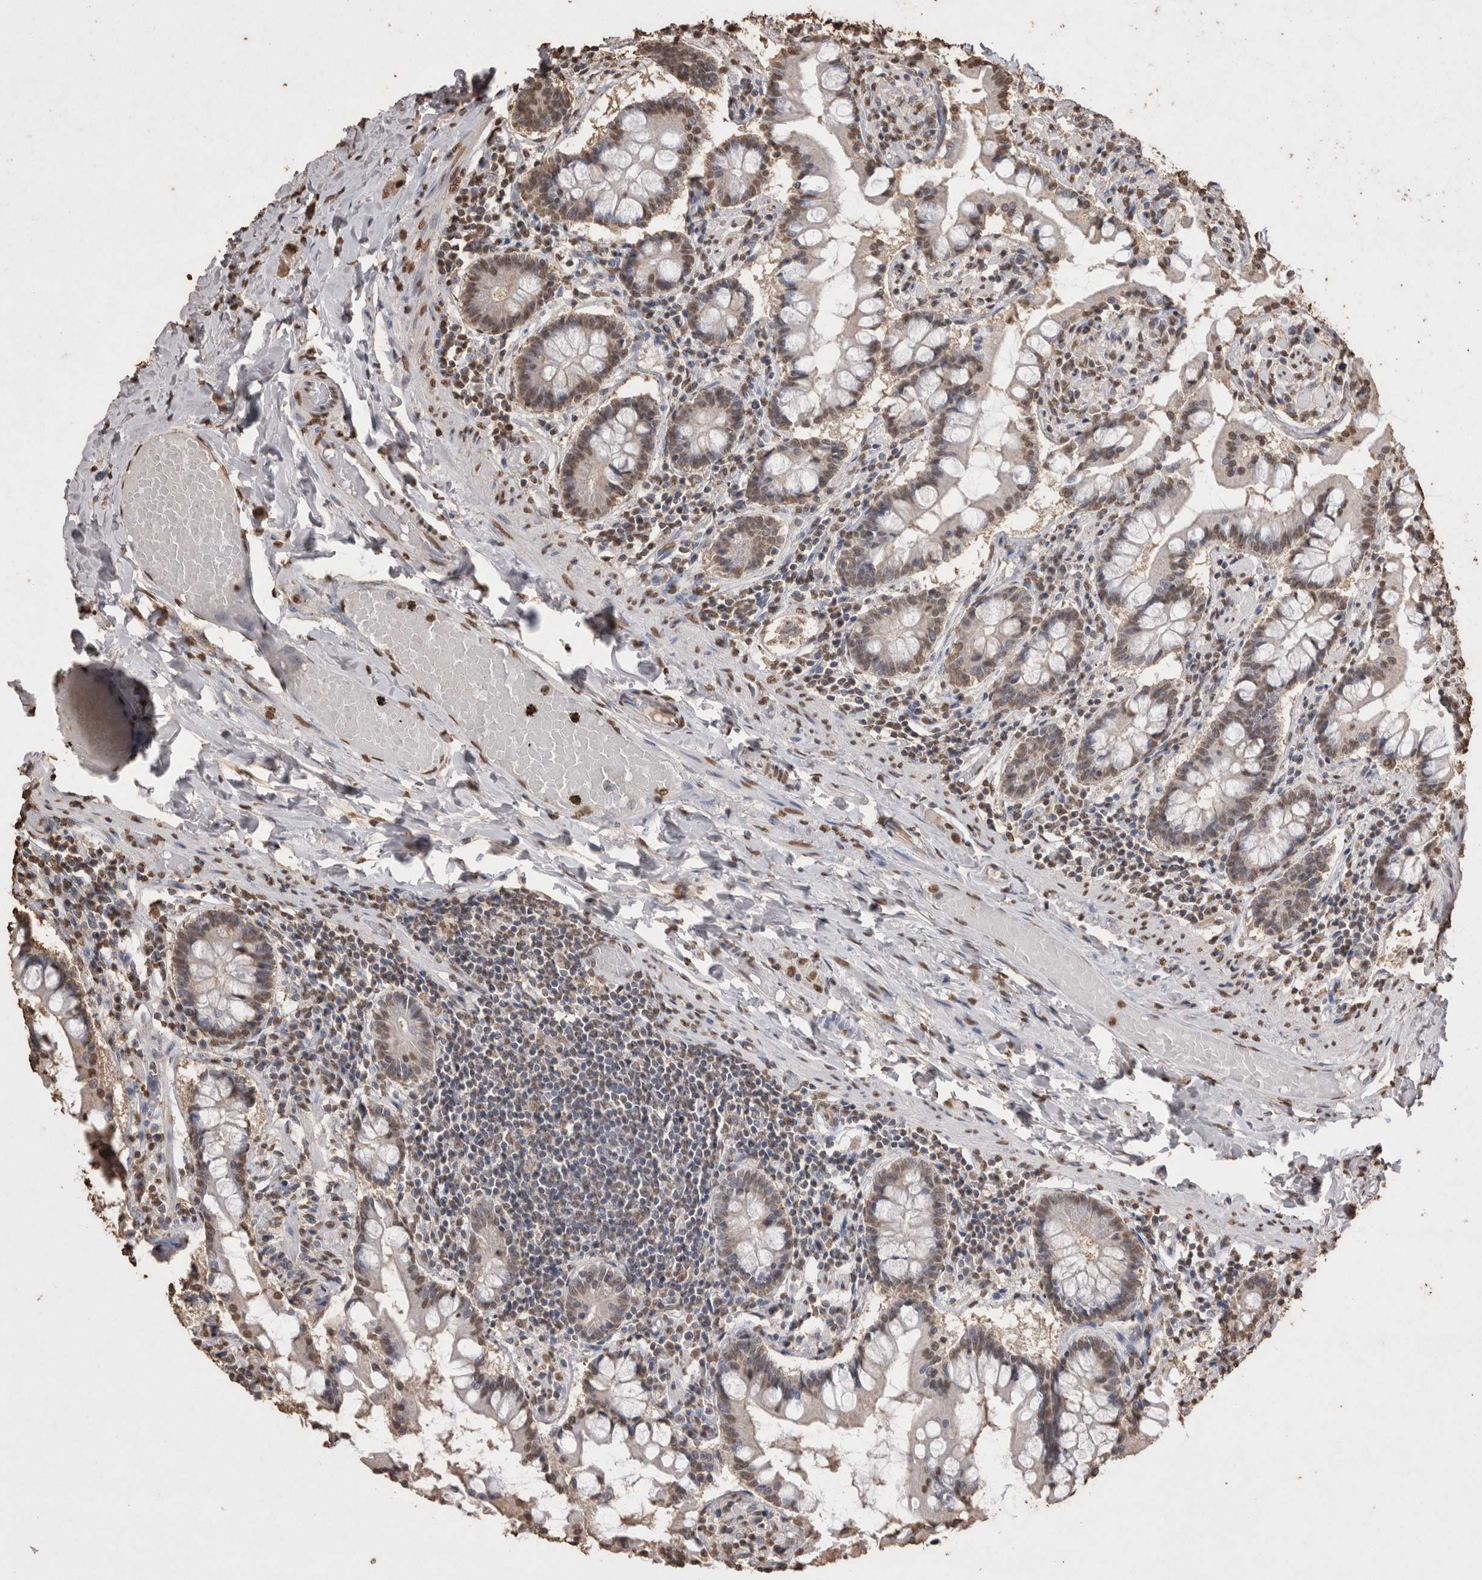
{"staining": {"intensity": "moderate", "quantity": ">75%", "location": "nuclear"}, "tissue": "small intestine", "cell_type": "Glandular cells", "image_type": "normal", "snomed": [{"axis": "morphology", "description": "Normal tissue, NOS"}, {"axis": "topography", "description": "Small intestine"}], "caption": "Protein staining displays moderate nuclear positivity in about >75% of glandular cells in unremarkable small intestine. The protein is stained brown, and the nuclei are stained in blue (DAB IHC with brightfield microscopy, high magnification).", "gene": "POU5F1", "patient": {"sex": "male", "age": 41}}